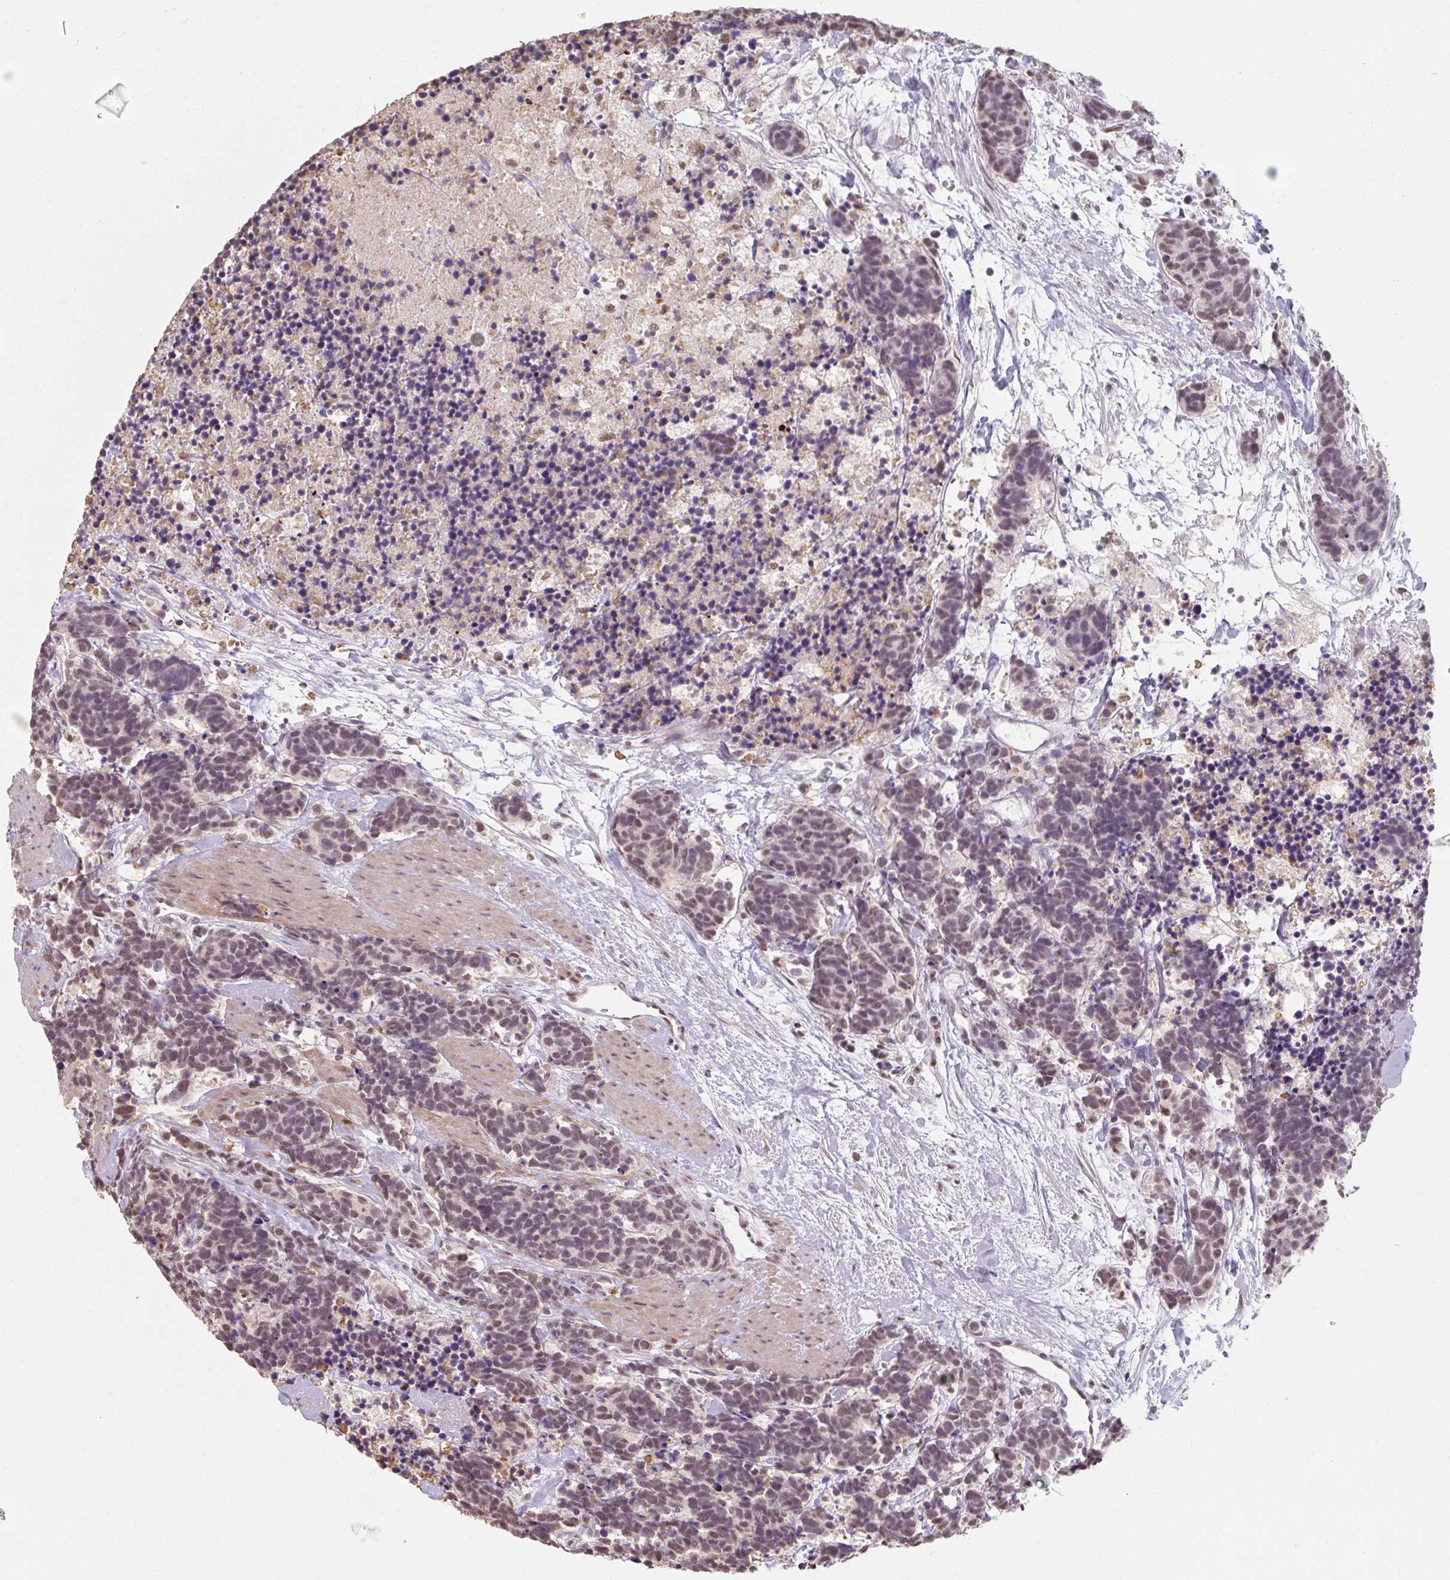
{"staining": {"intensity": "weak", "quantity": "25%-75%", "location": "nuclear"}, "tissue": "carcinoid", "cell_type": "Tumor cells", "image_type": "cancer", "snomed": [{"axis": "morphology", "description": "Carcinoma, NOS"}, {"axis": "morphology", "description": "Carcinoid, malignant, NOS"}, {"axis": "topography", "description": "Prostate"}], "caption": "Approximately 25%-75% of tumor cells in carcinoid demonstrate weak nuclear protein positivity as visualized by brown immunohistochemical staining.", "gene": "ZFTRAF1", "patient": {"sex": "male", "age": 57}}